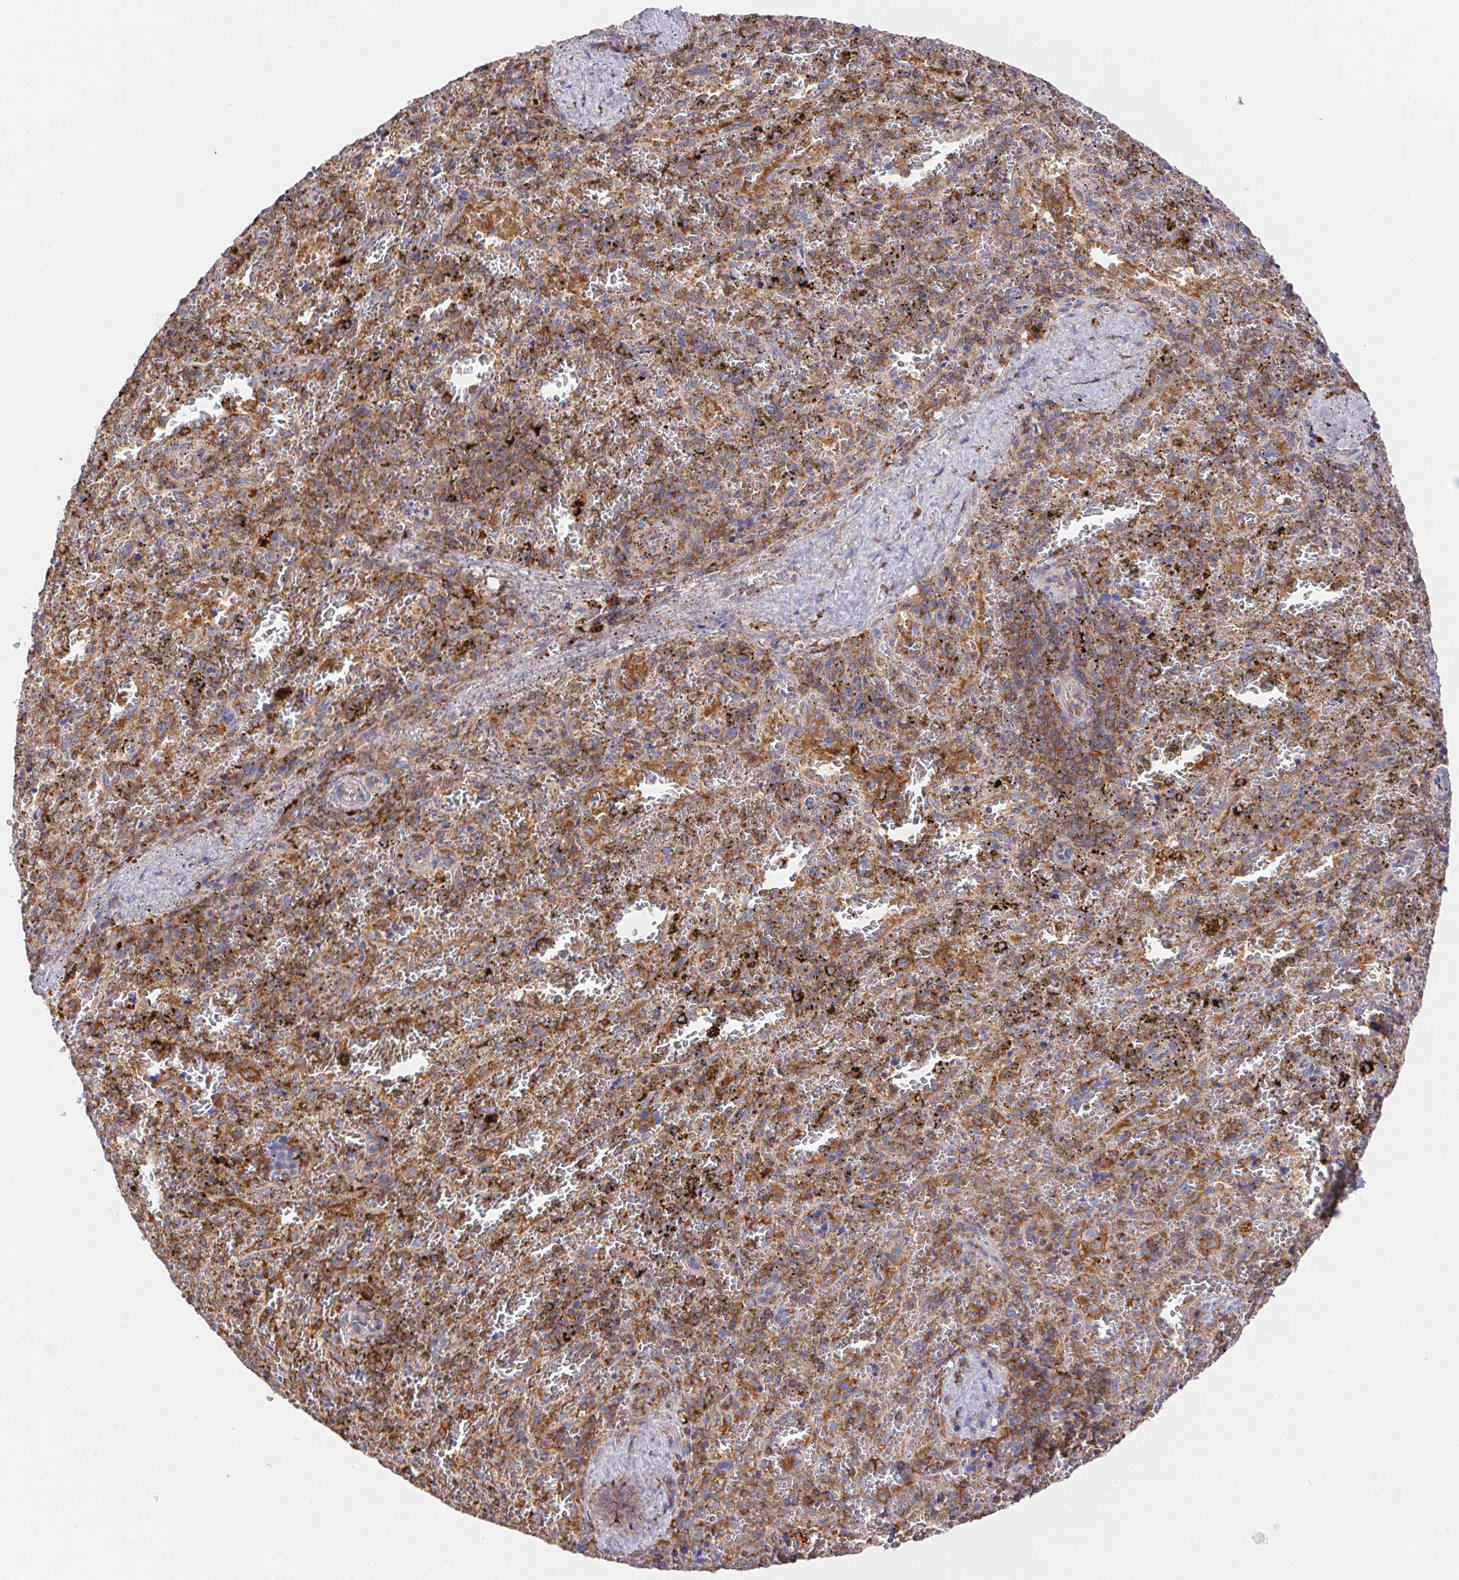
{"staining": {"intensity": "moderate", "quantity": "25%-75%", "location": "cytoplasmic/membranous"}, "tissue": "spleen", "cell_type": "Cells in red pulp", "image_type": "normal", "snomed": [{"axis": "morphology", "description": "Normal tissue, NOS"}, {"axis": "topography", "description": "Spleen"}], "caption": "Immunohistochemistry histopathology image of benign spleen: spleen stained using immunohistochemistry exhibits medium levels of moderate protein expression localized specifically in the cytoplasmic/membranous of cells in red pulp, appearing as a cytoplasmic/membranous brown color.", "gene": "FAM241A", "patient": {"sex": "female", "age": 50}}